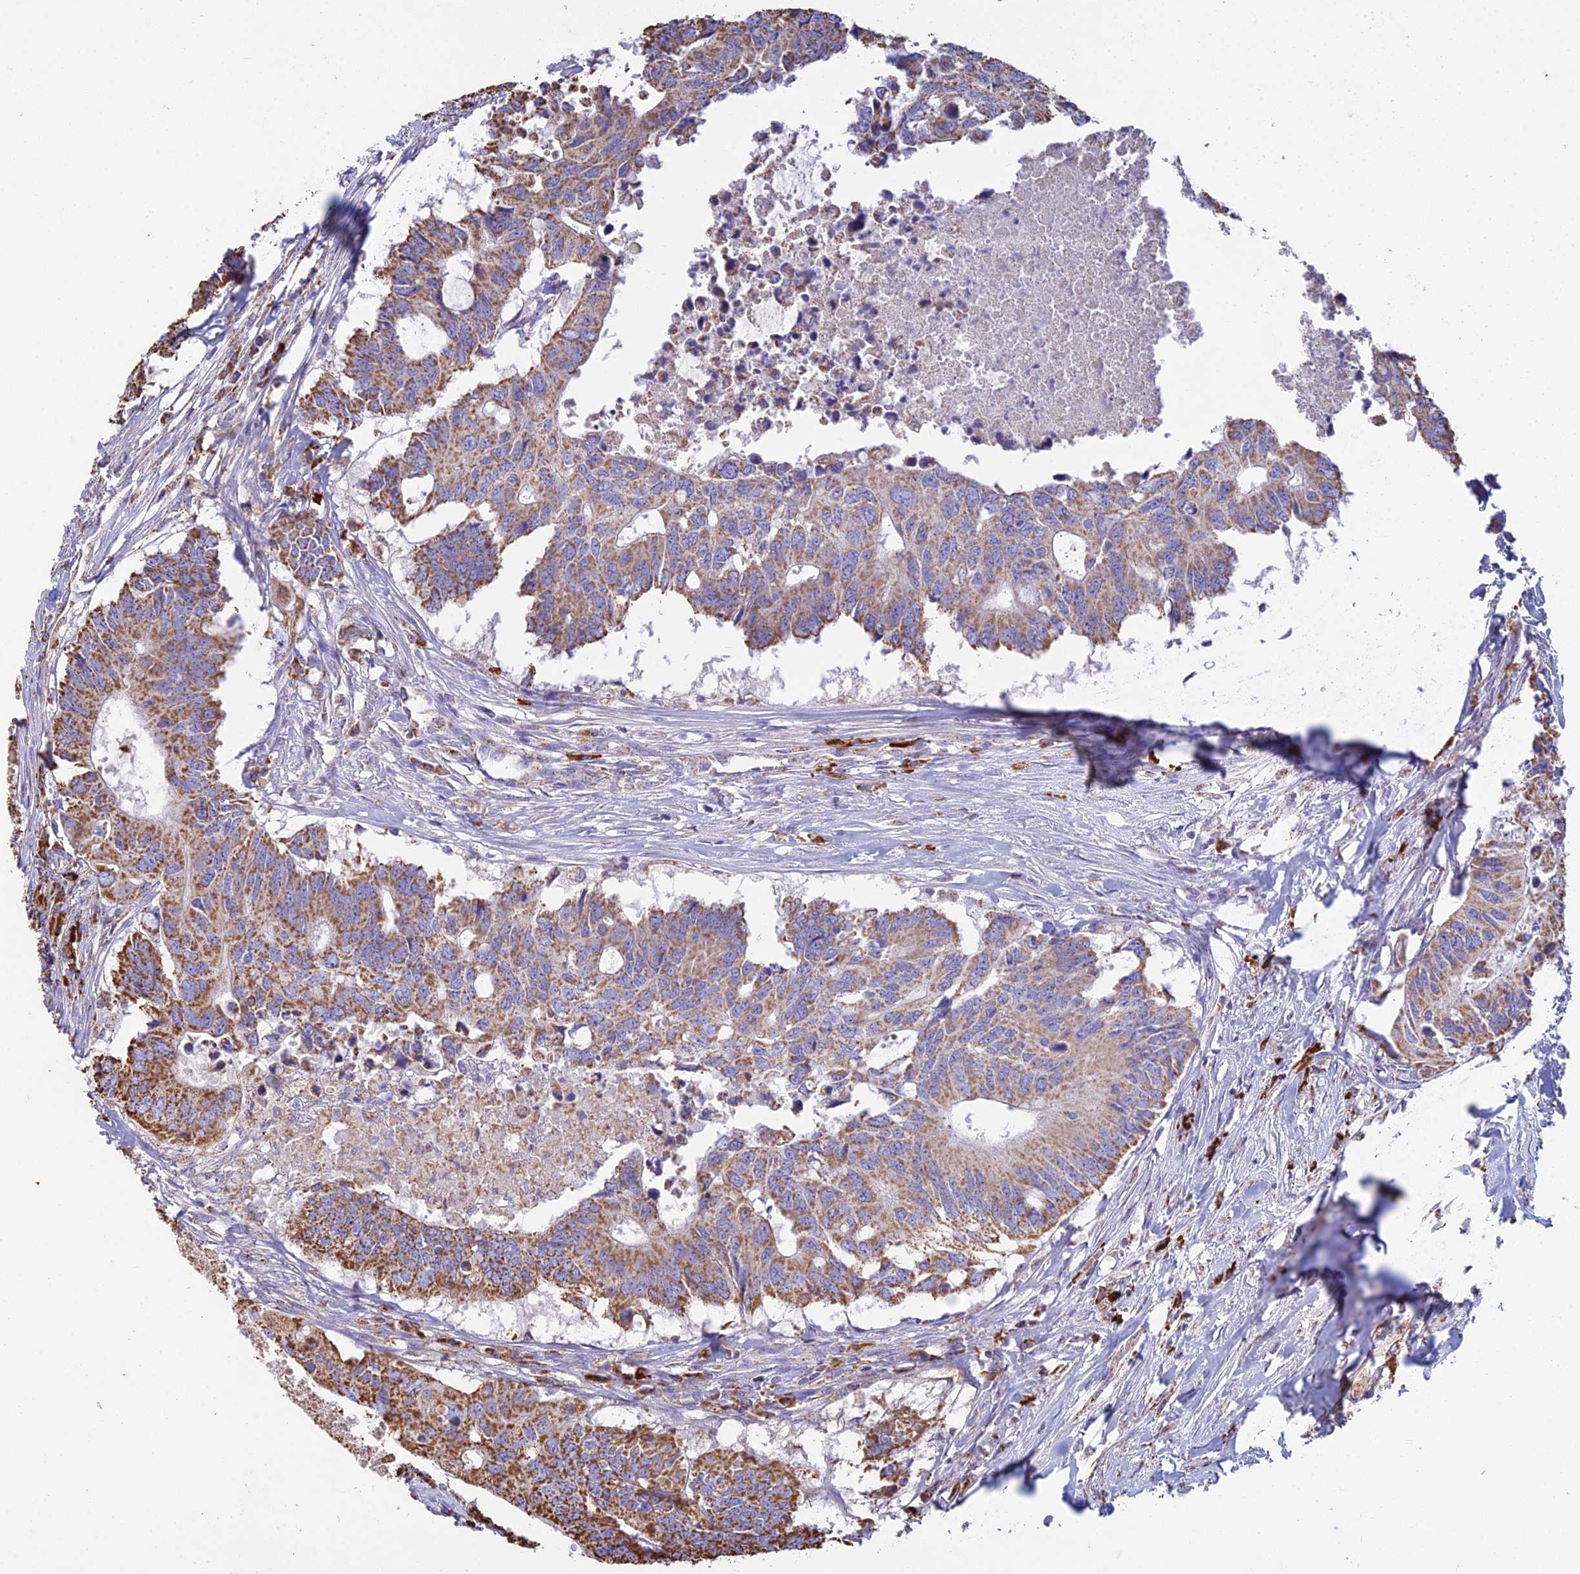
{"staining": {"intensity": "moderate", "quantity": ">75%", "location": "cytoplasmic/membranous"}, "tissue": "colorectal cancer", "cell_type": "Tumor cells", "image_type": "cancer", "snomed": [{"axis": "morphology", "description": "Adenocarcinoma, NOS"}, {"axis": "topography", "description": "Colon"}], "caption": "High-power microscopy captured an IHC photomicrograph of colorectal cancer (adenocarcinoma), revealing moderate cytoplasmic/membranous staining in about >75% of tumor cells.", "gene": "OR2W3", "patient": {"sex": "male", "age": 71}}